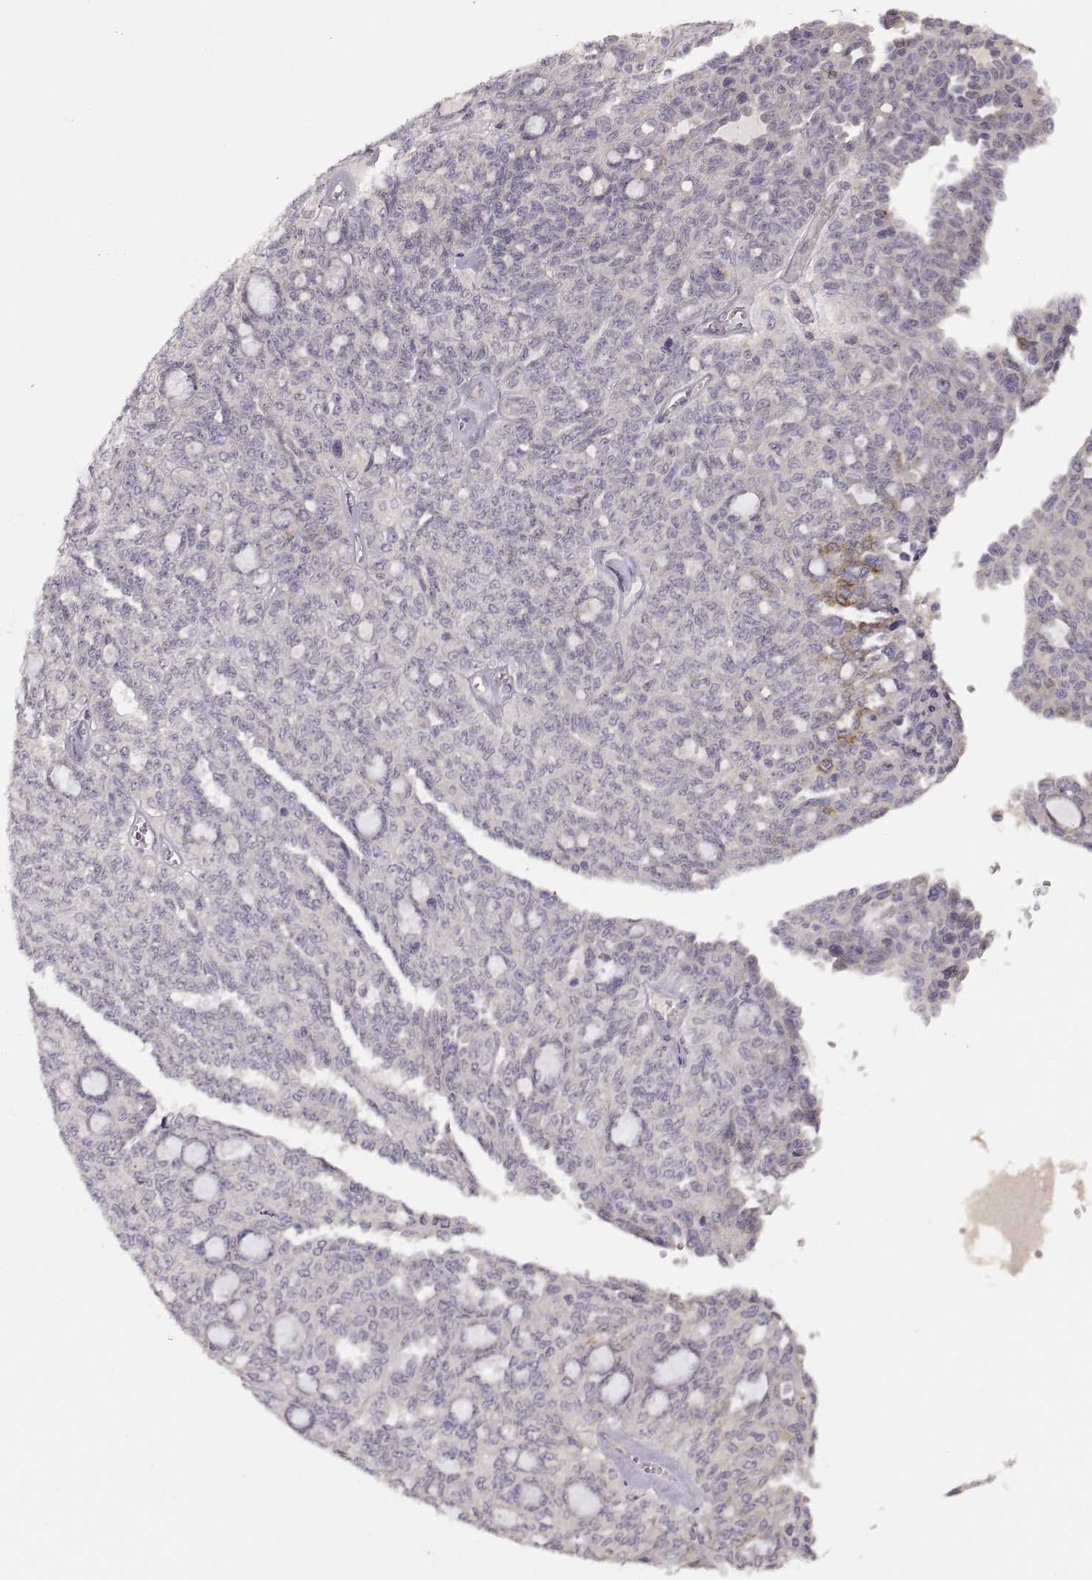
{"staining": {"intensity": "moderate", "quantity": "<25%", "location": "cytoplasmic/membranous"}, "tissue": "ovarian cancer", "cell_type": "Tumor cells", "image_type": "cancer", "snomed": [{"axis": "morphology", "description": "Cystadenocarcinoma, serous, NOS"}, {"axis": "topography", "description": "Ovary"}], "caption": "High-magnification brightfield microscopy of ovarian cancer stained with DAB (3,3'-diaminobenzidine) (brown) and counterstained with hematoxylin (blue). tumor cells exhibit moderate cytoplasmic/membranous positivity is present in approximately<25% of cells.", "gene": "HMGCR", "patient": {"sex": "female", "age": 71}}